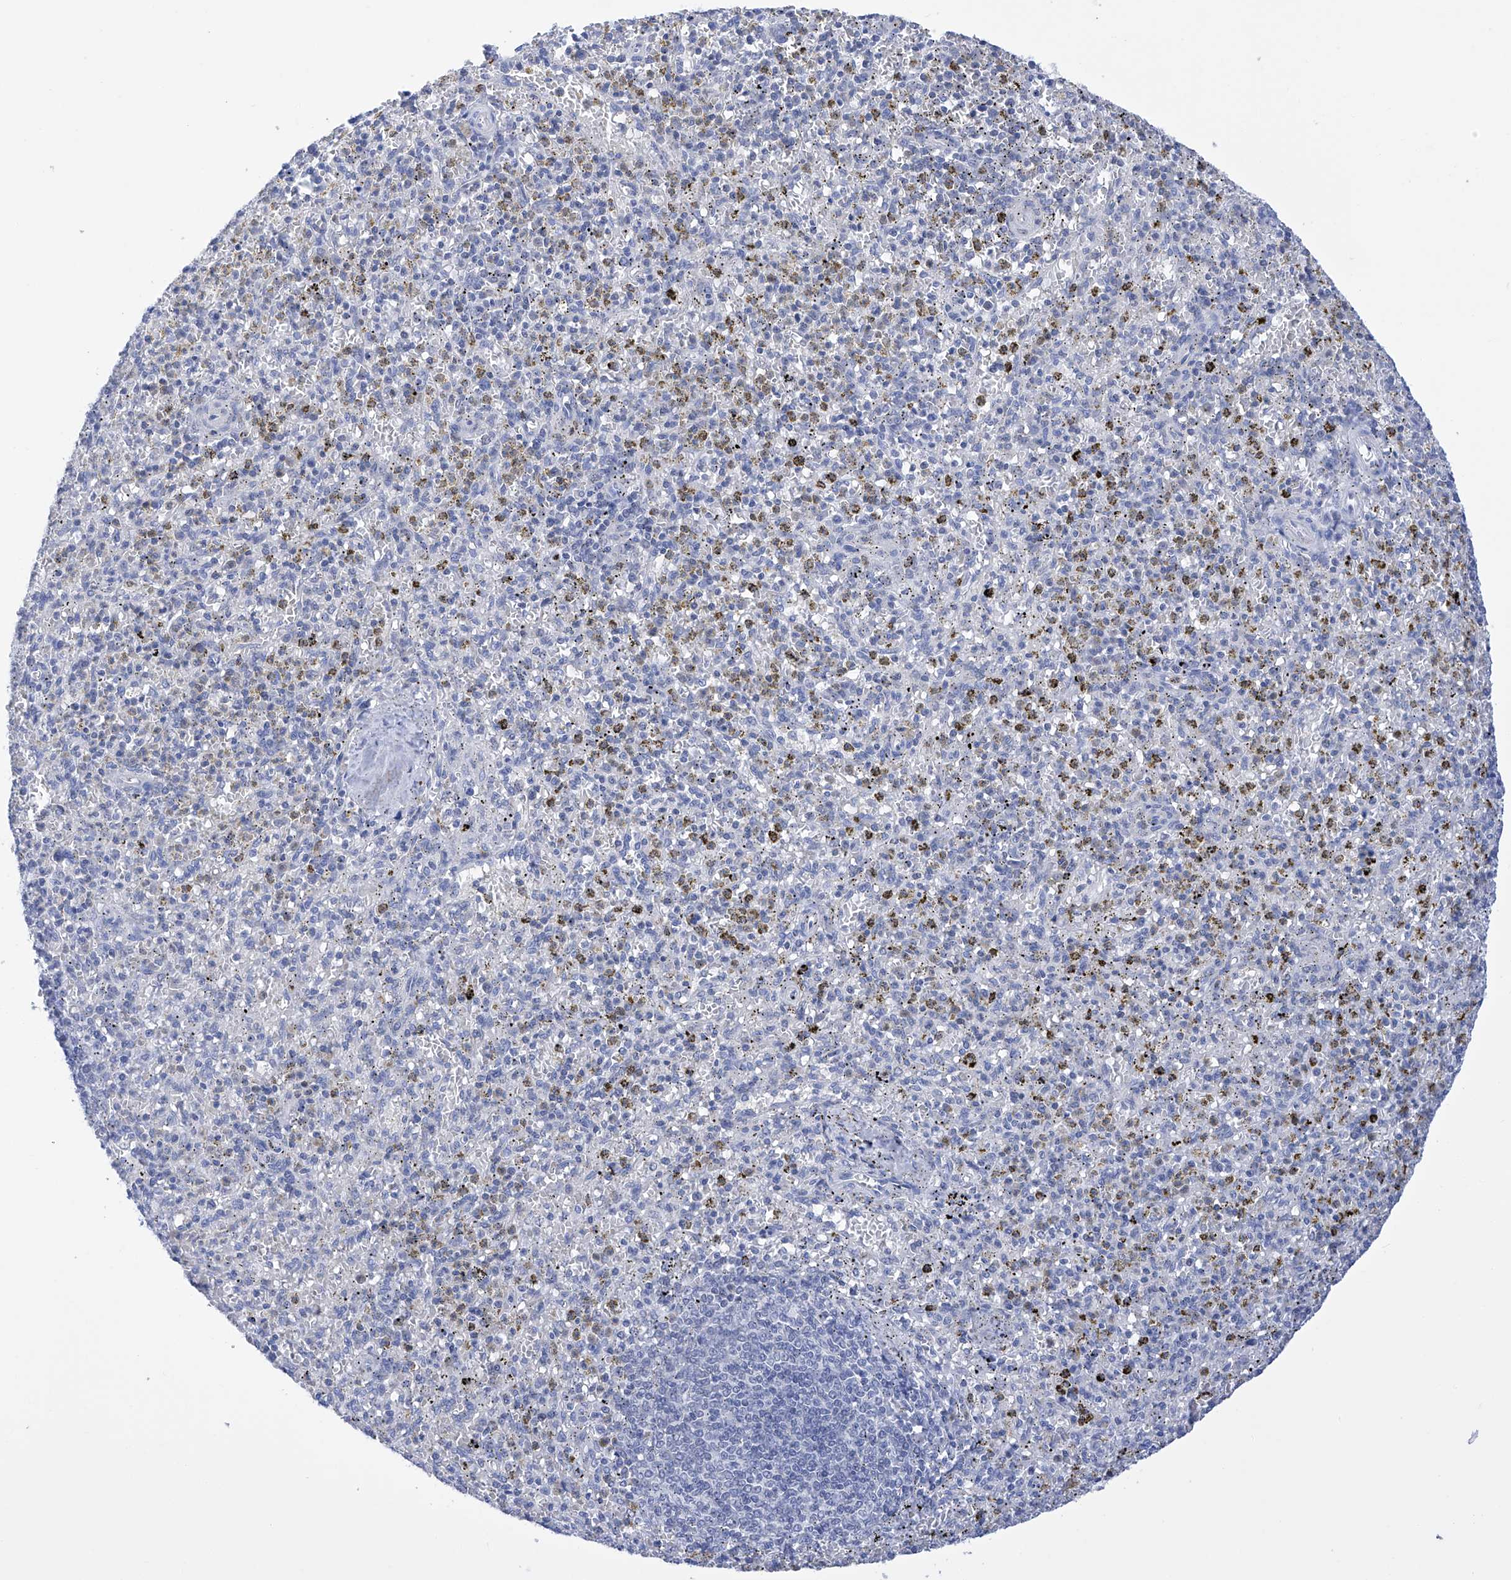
{"staining": {"intensity": "negative", "quantity": "none", "location": "none"}, "tissue": "spleen", "cell_type": "Cells in red pulp", "image_type": "normal", "snomed": [{"axis": "morphology", "description": "Normal tissue, NOS"}, {"axis": "topography", "description": "Spleen"}], "caption": "Cells in red pulp show no significant staining in unremarkable spleen. Brightfield microscopy of IHC stained with DAB (3,3'-diaminobenzidine) (brown) and hematoxylin (blue), captured at high magnification.", "gene": "FLG", "patient": {"sex": "male", "age": 72}}